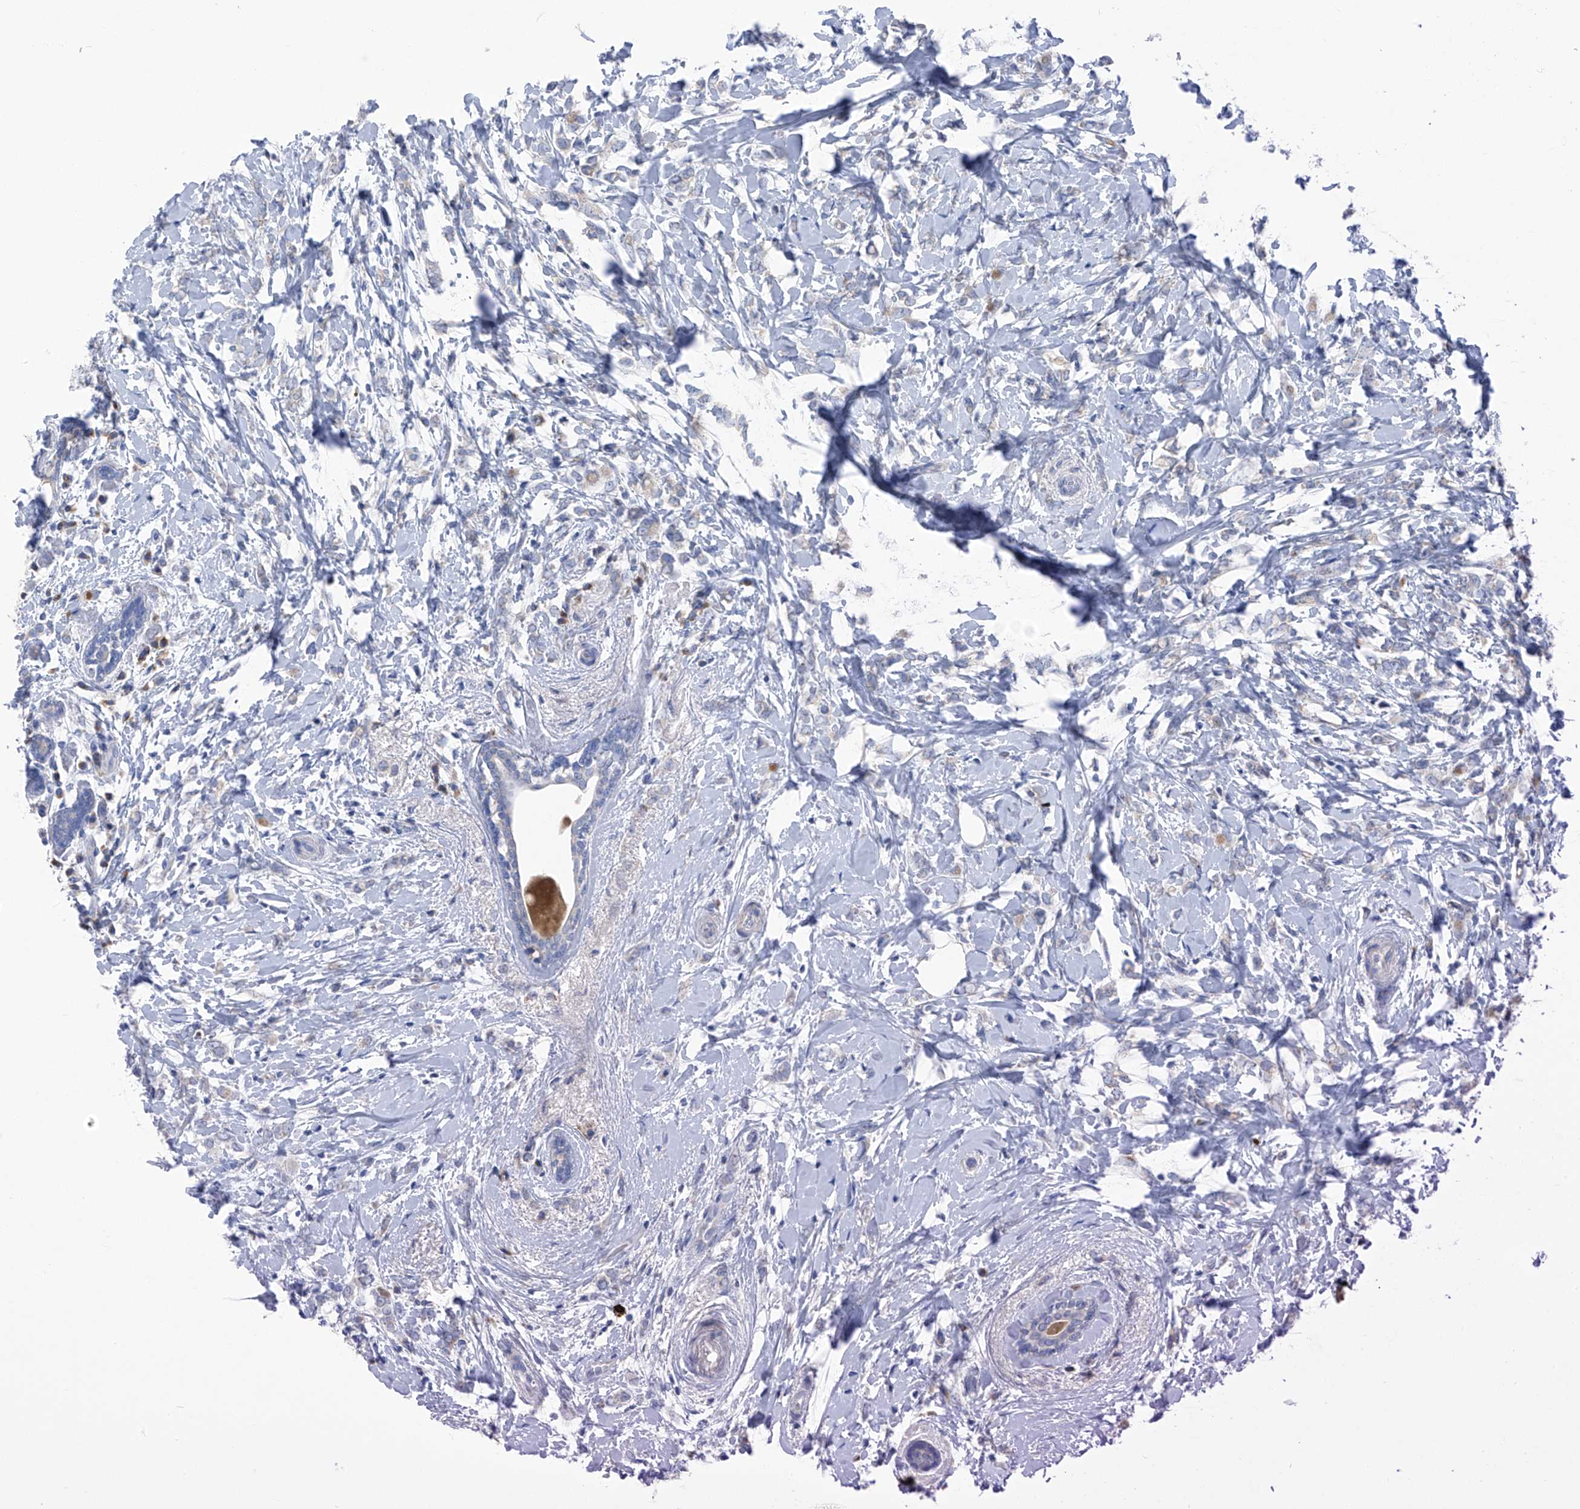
{"staining": {"intensity": "negative", "quantity": "none", "location": "none"}, "tissue": "breast cancer", "cell_type": "Tumor cells", "image_type": "cancer", "snomed": [{"axis": "morphology", "description": "Normal tissue, NOS"}, {"axis": "morphology", "description": "Lobular carcinoma"}, {"axis": "topography", "description": "Breast"}], "caption": "Tumor cells are negative for brown protein staining in lobular carcinoma (breast).", "gene": "SLCO4A1", "patient": {"sex": "female", "age": 47}}